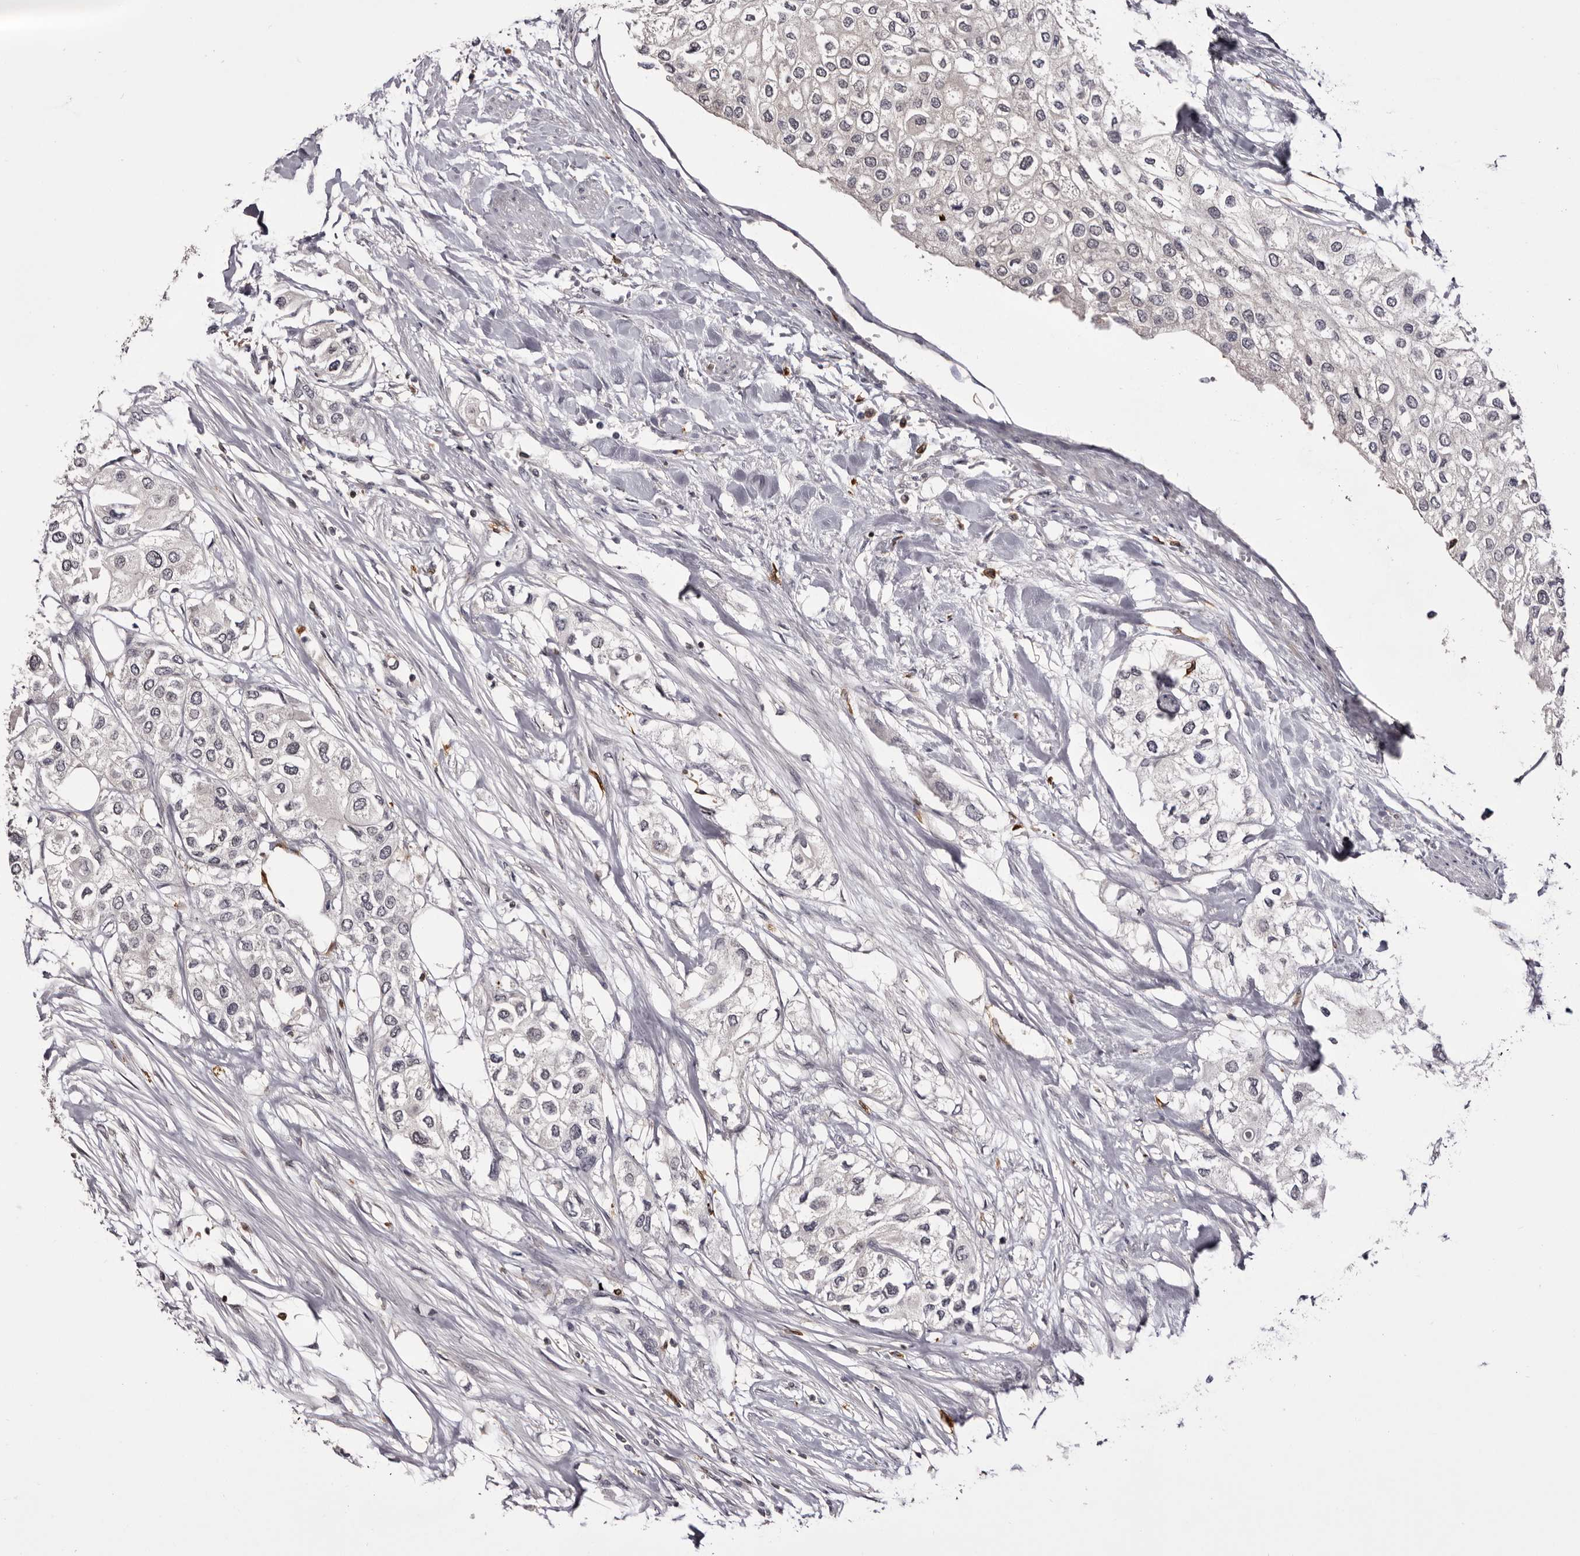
{"staining": {"intensity": "negative", "quantity": "none", "location": "none"}, "tissue": "urothelial cancer", "cell_type": "Tumor cells", "image_type": "cancer", "snomed": [{"axis": "morphology", "description": "Urothelial carcinoma, High grade"}, {"axis": "topography", "description": "Urinary bladder"}], "caption": "High-grade urothelial carcinoma was stained to show a protein in brown. There is no significant positivity in tumor cells.", "gene": "TNNI1", "patient": {"sex": "male", "age": 64}}